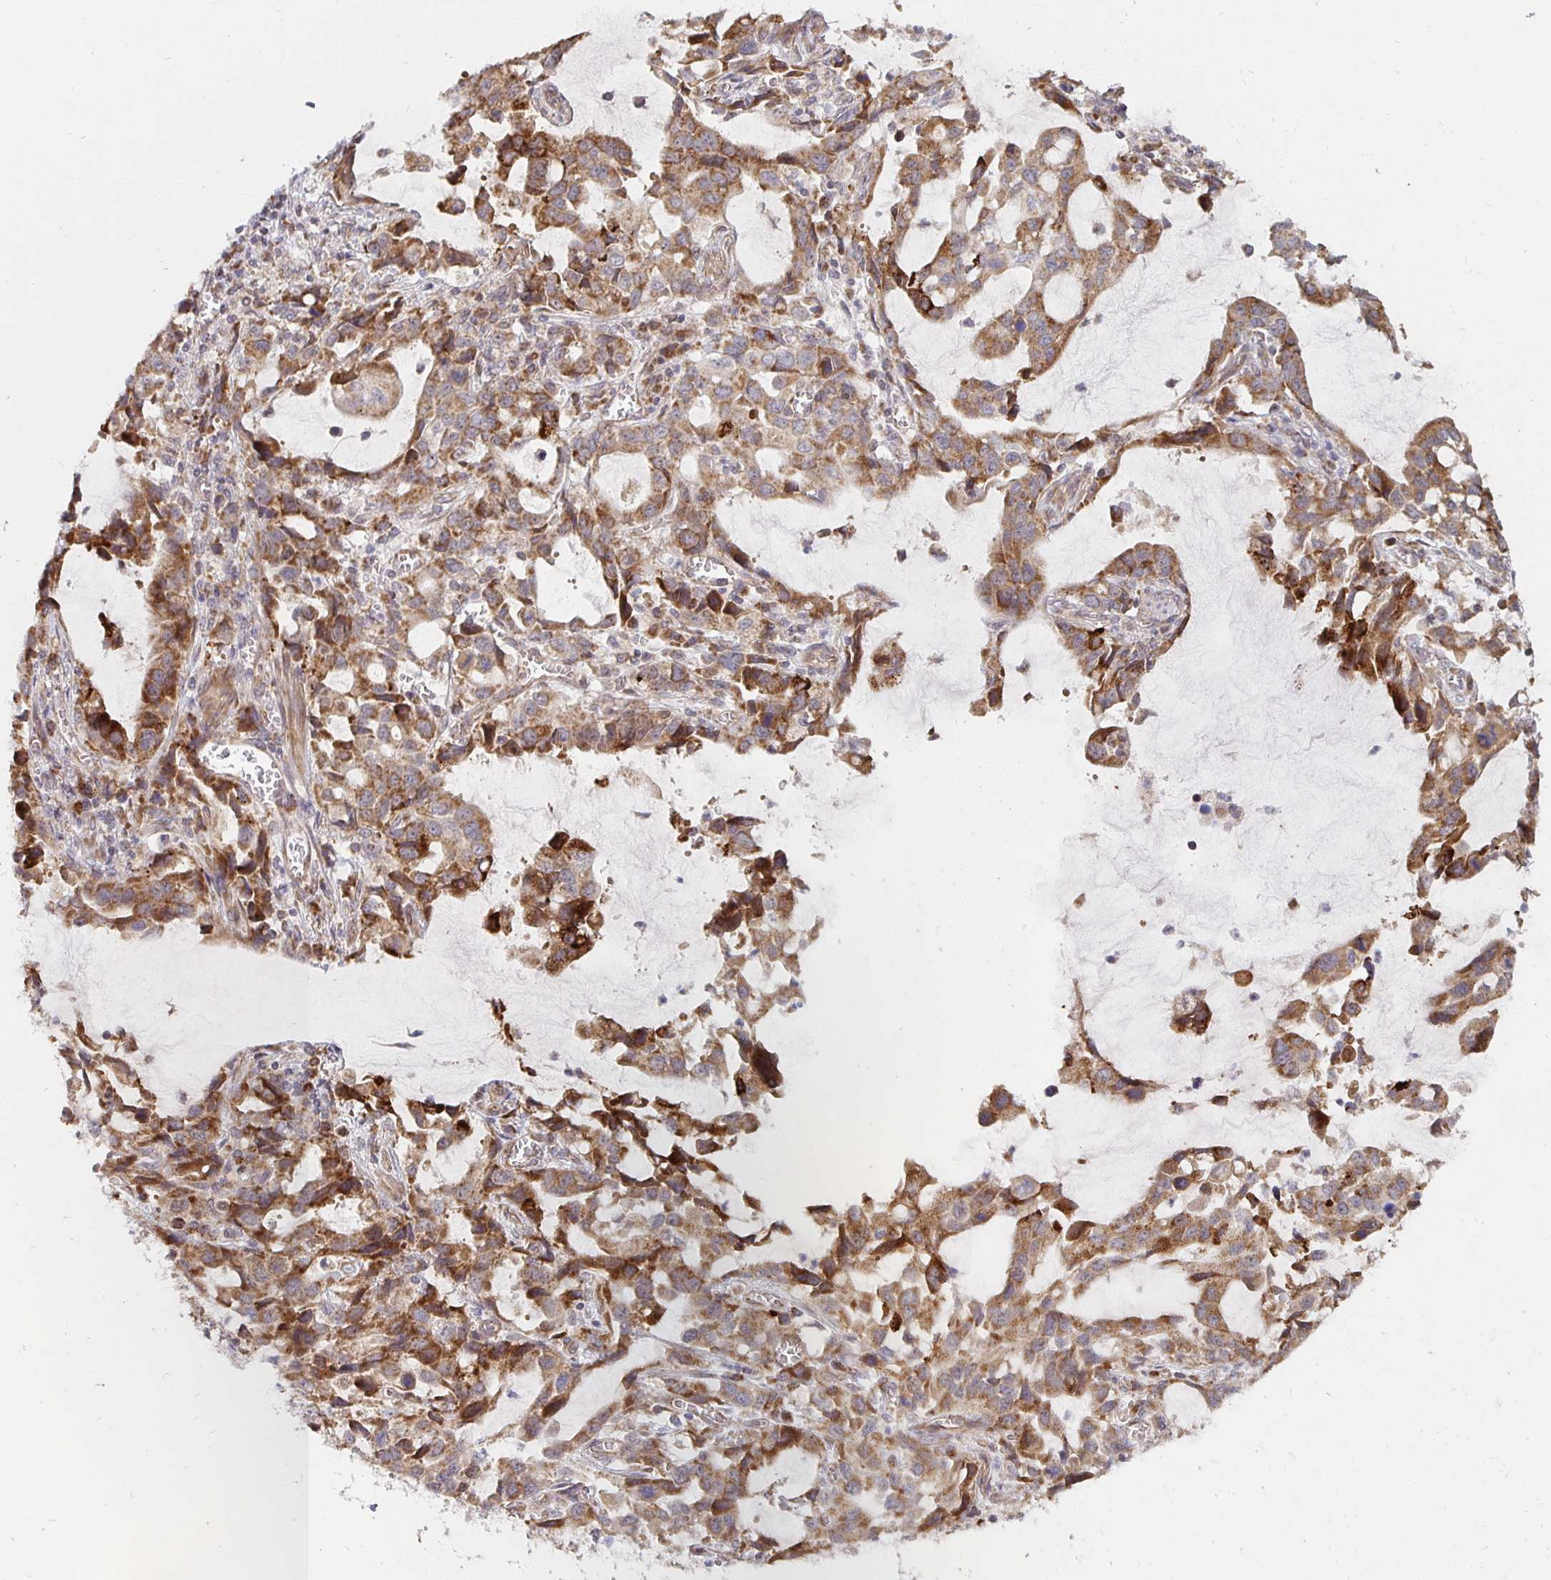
{"staining": {"intensity": "moderate", "quantity": ">75%", "location": "cytoplasmic/membranous"}, "tissue": "stomach cancer", "cell_type": "Tumor cells", "image_type": "cancer", "snomed": [{"axis": "morphology", "description": "Adenocarcinoma, NOS"}, {"axis": "topography", "description": "Stomach, upper"}], "caption": "The immunohistochemical stain labels moderate cytoplasmic/membranous expression in tumor cells of stomach adenocarcinoma tissue.", "gene": "MRPL28", "patient": {"sex": "male", "age": 85}}